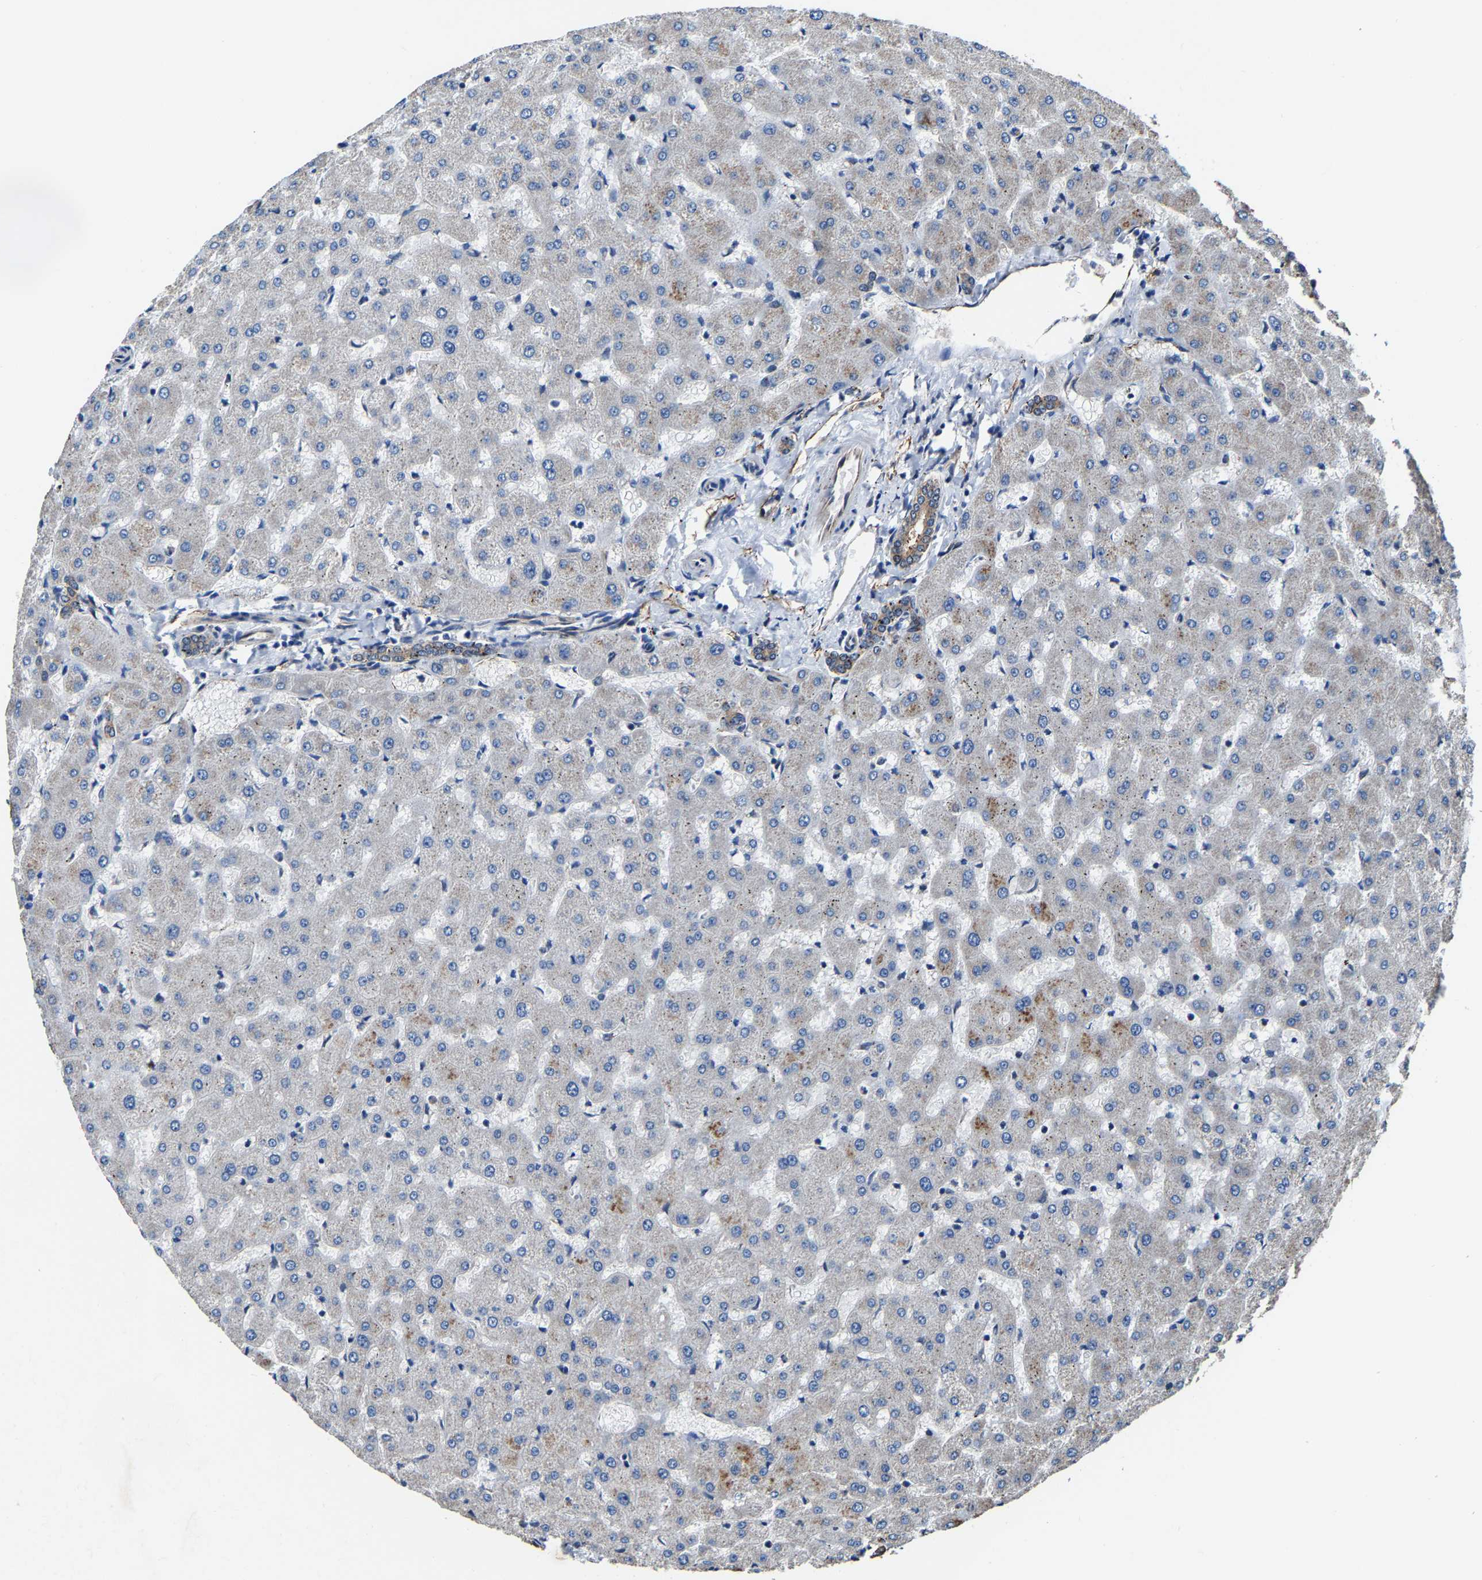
{"staining": {"intensity": "weak", "quantity": ">75%", "location": "cytoplasmic/membranous"}, "tissue": "liver", "cell_type": "Cholangiocytes", "image_type": "normal", "snomed": [{"axis": "morphology", "description": "Normal tissue, NOS"}, {"axis": "topography", "description": "Liver"}], "caption": "There is low levels of weak cytoplasmic/membranous positivity in cholangiocytes of unremarkable liver, as demonstrated by immunohistochemical staining (brown color).", "gene": "GFRA3", "patient": {"sex": "female", "age": 63}}